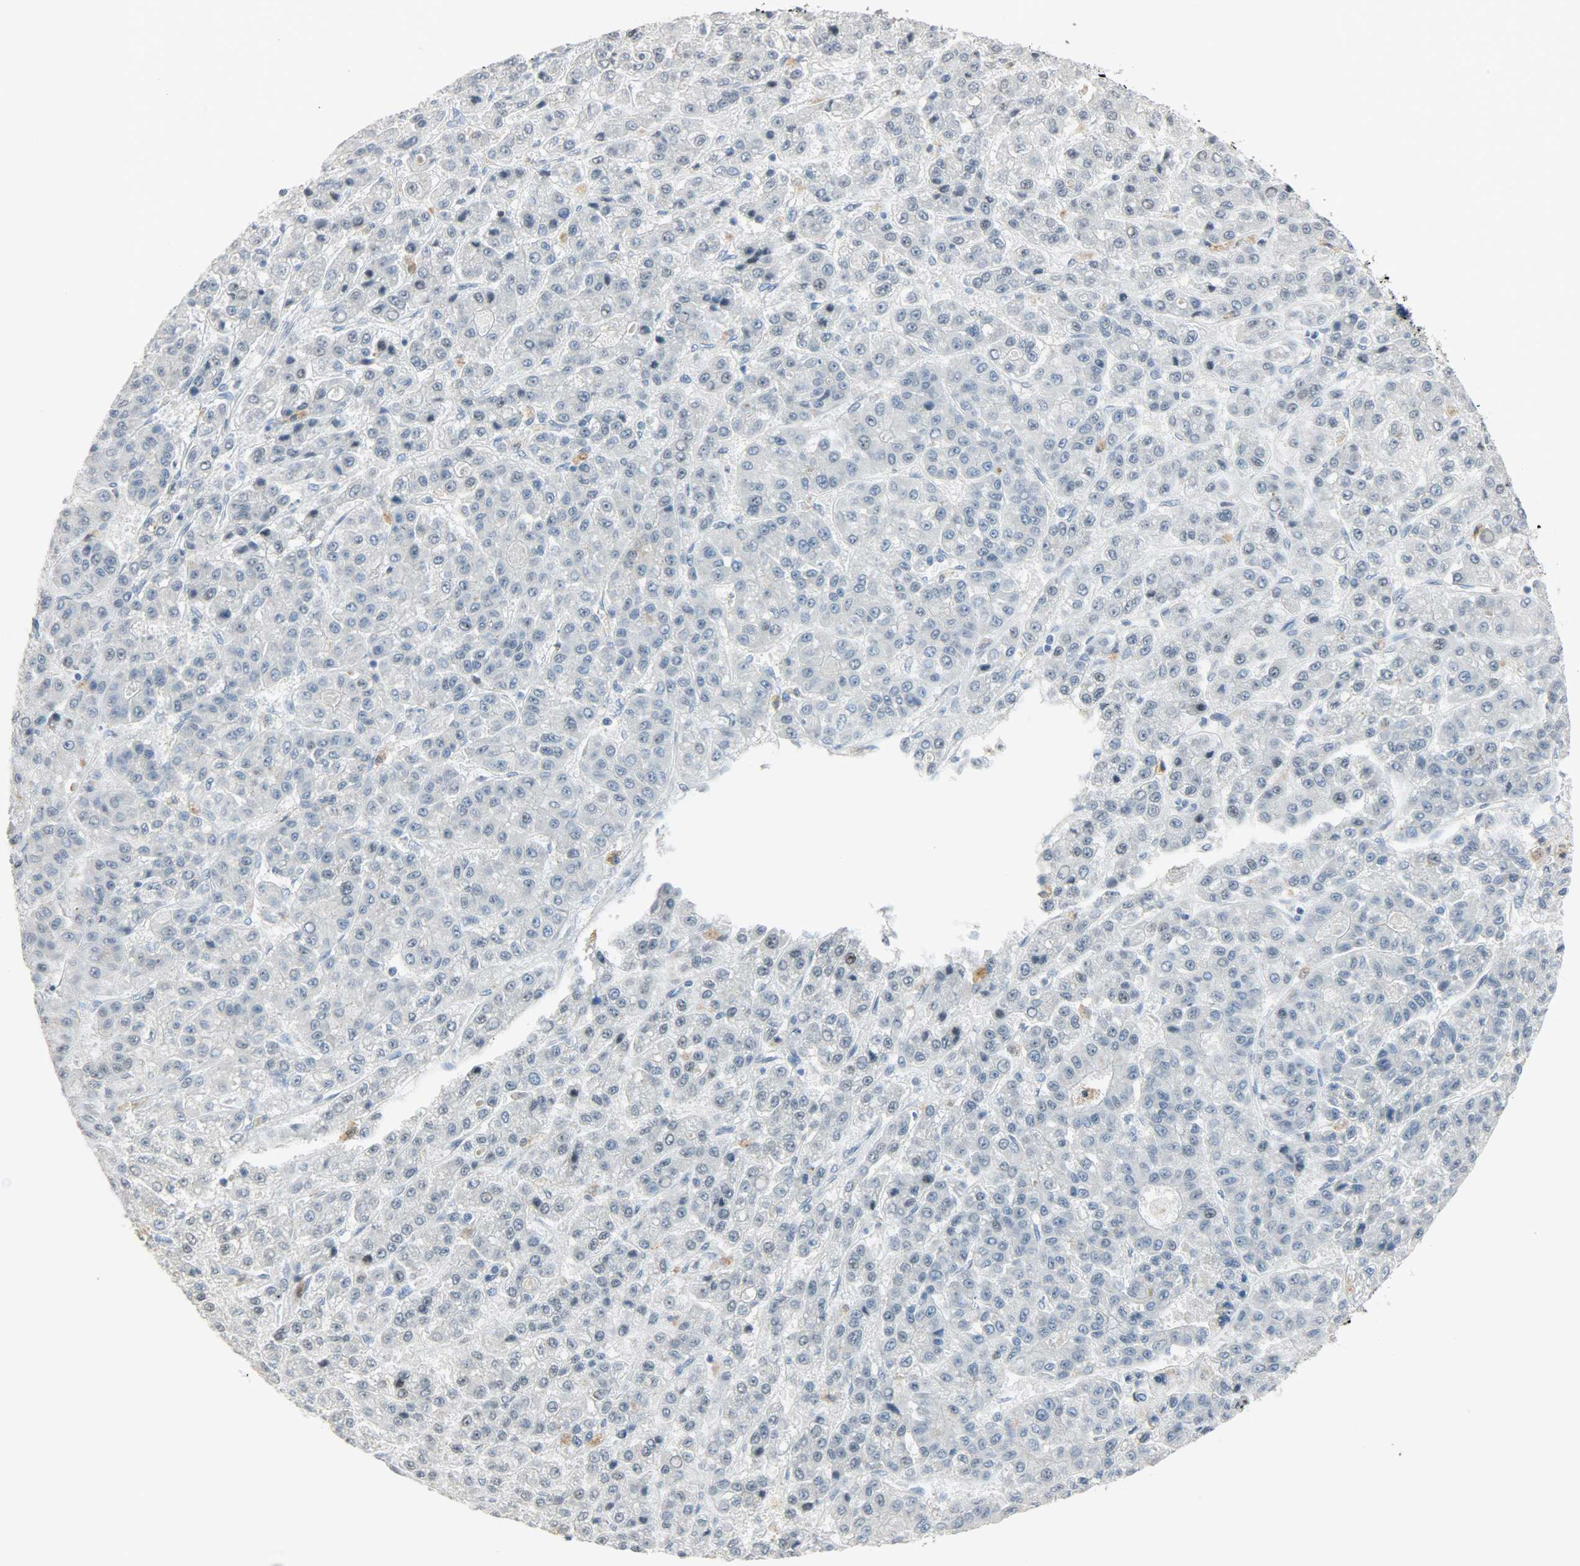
{"staining": {"intensity": "negative", "quantity": "none", "location": "none"}, "tissue": "liver cancer", "cell_type": "Tumor cells", "image_type": "cancer", "snomed": [{"axis": "morphology", "description": "Carcinoma, Hepatocellular, NOS"}, {"axis": "topography", "description": "Liver"}], "caption": "DAB (3,3'-diaminobenzidine) immunohistochemical staining of liver cancer (hepatocellular carcinoma) demonstrates no significant expression in tumor cells.", "gene": "PPARG", "patient": {"sex": "male", "age": 70}}